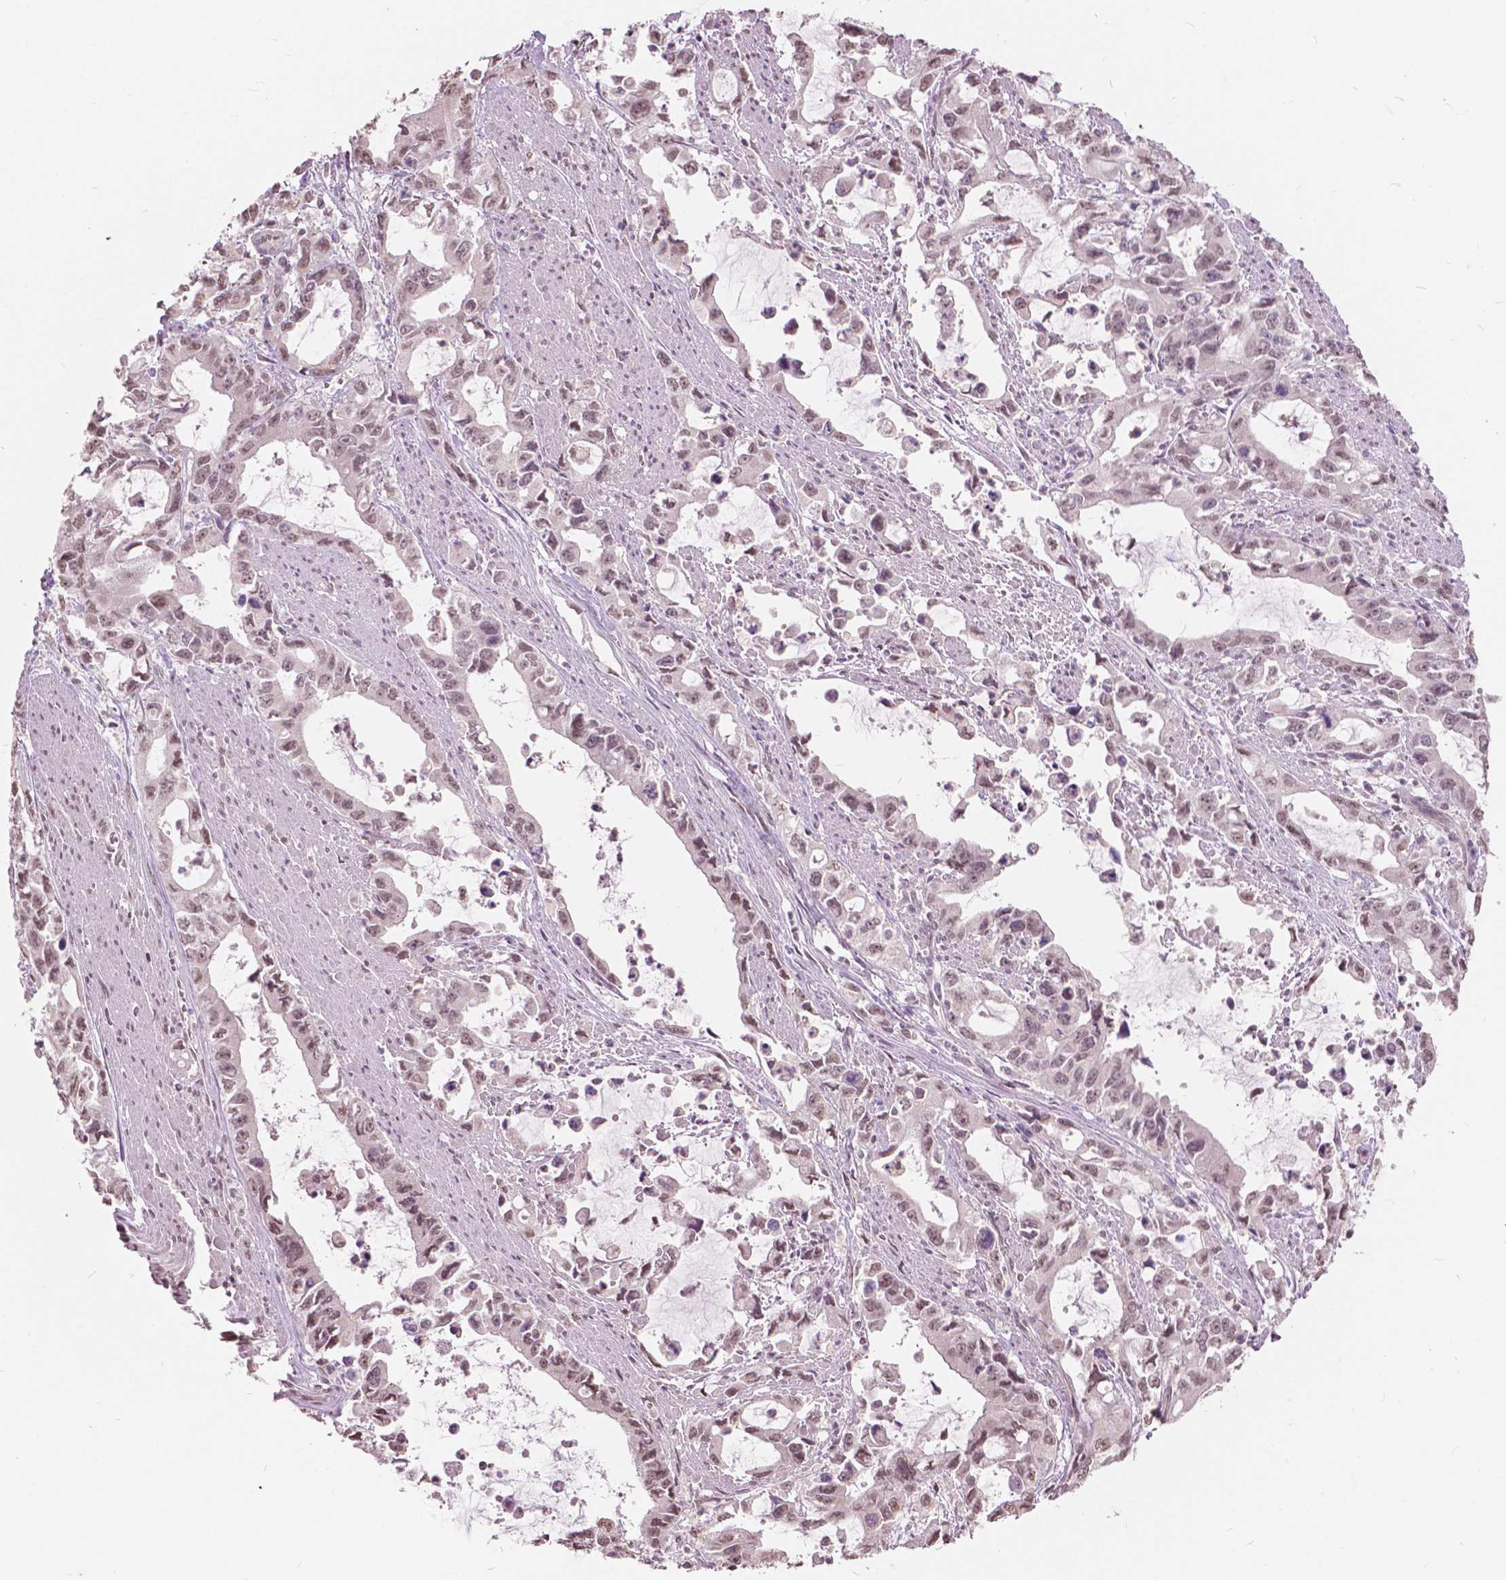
{"staining": {"intensity": "weak", "quantity": ">75%", "location": "nuclear"}, "tissue": "stomach cancer", "cell_type": "Tumor cells", "image_type": "cancer", "snomed": [{"axis": "morphology", "description": "Adenocarcinoma, NOS"}, {"axis": "topography", "description": "Stomach, upper"}], "caption": "Immunohistochemistry (DAB) staining of stomach adenocarcinoma demonstrates weak nuclear protein positivity in about >75% of tumor cells. Nuclei are stained in blue.", "gene": "HOXA10", "patient": {"sex": "male", "age": 85}}